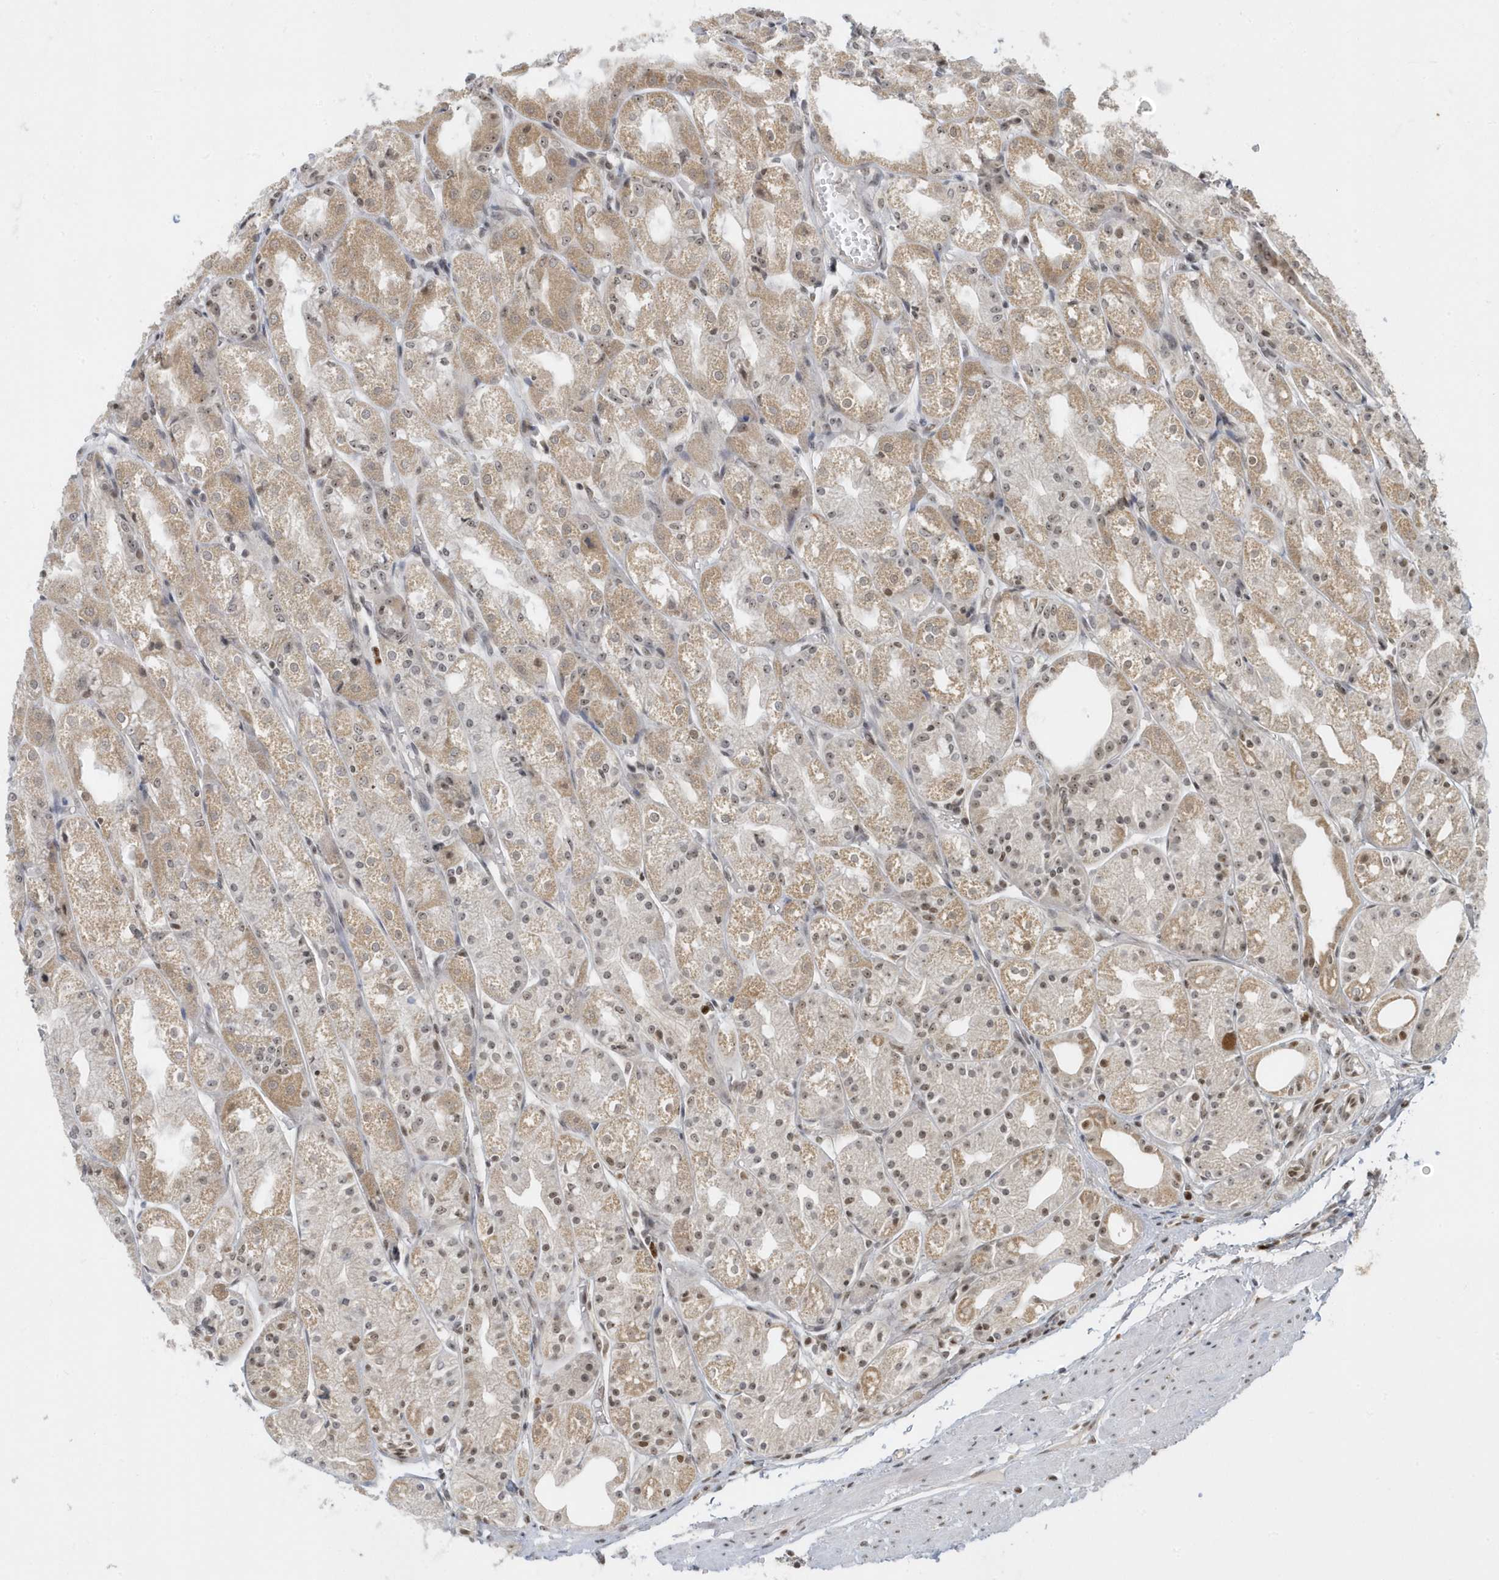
{"staining": {"intensity": "moderate", "quantity": ">75%", "location": "cytoplasmic/membranous,nuclear"}, "tissue": "stomach", "cell_type": "Glandular cells", "image_type": "normal", "snomed": [{"axis": "morphology", "description": "Normal tissue, NOS"}, {"axis": "topography", "description": "Stomach, upper"}], "caption": "Glandular cells reveal medium levels of moderate cytoplasmic/membranous,nuclear expression in about >75% of cells in benign stomach.", "gene": "ZNF740", "patient": {"sex": "male", "age": 72}}